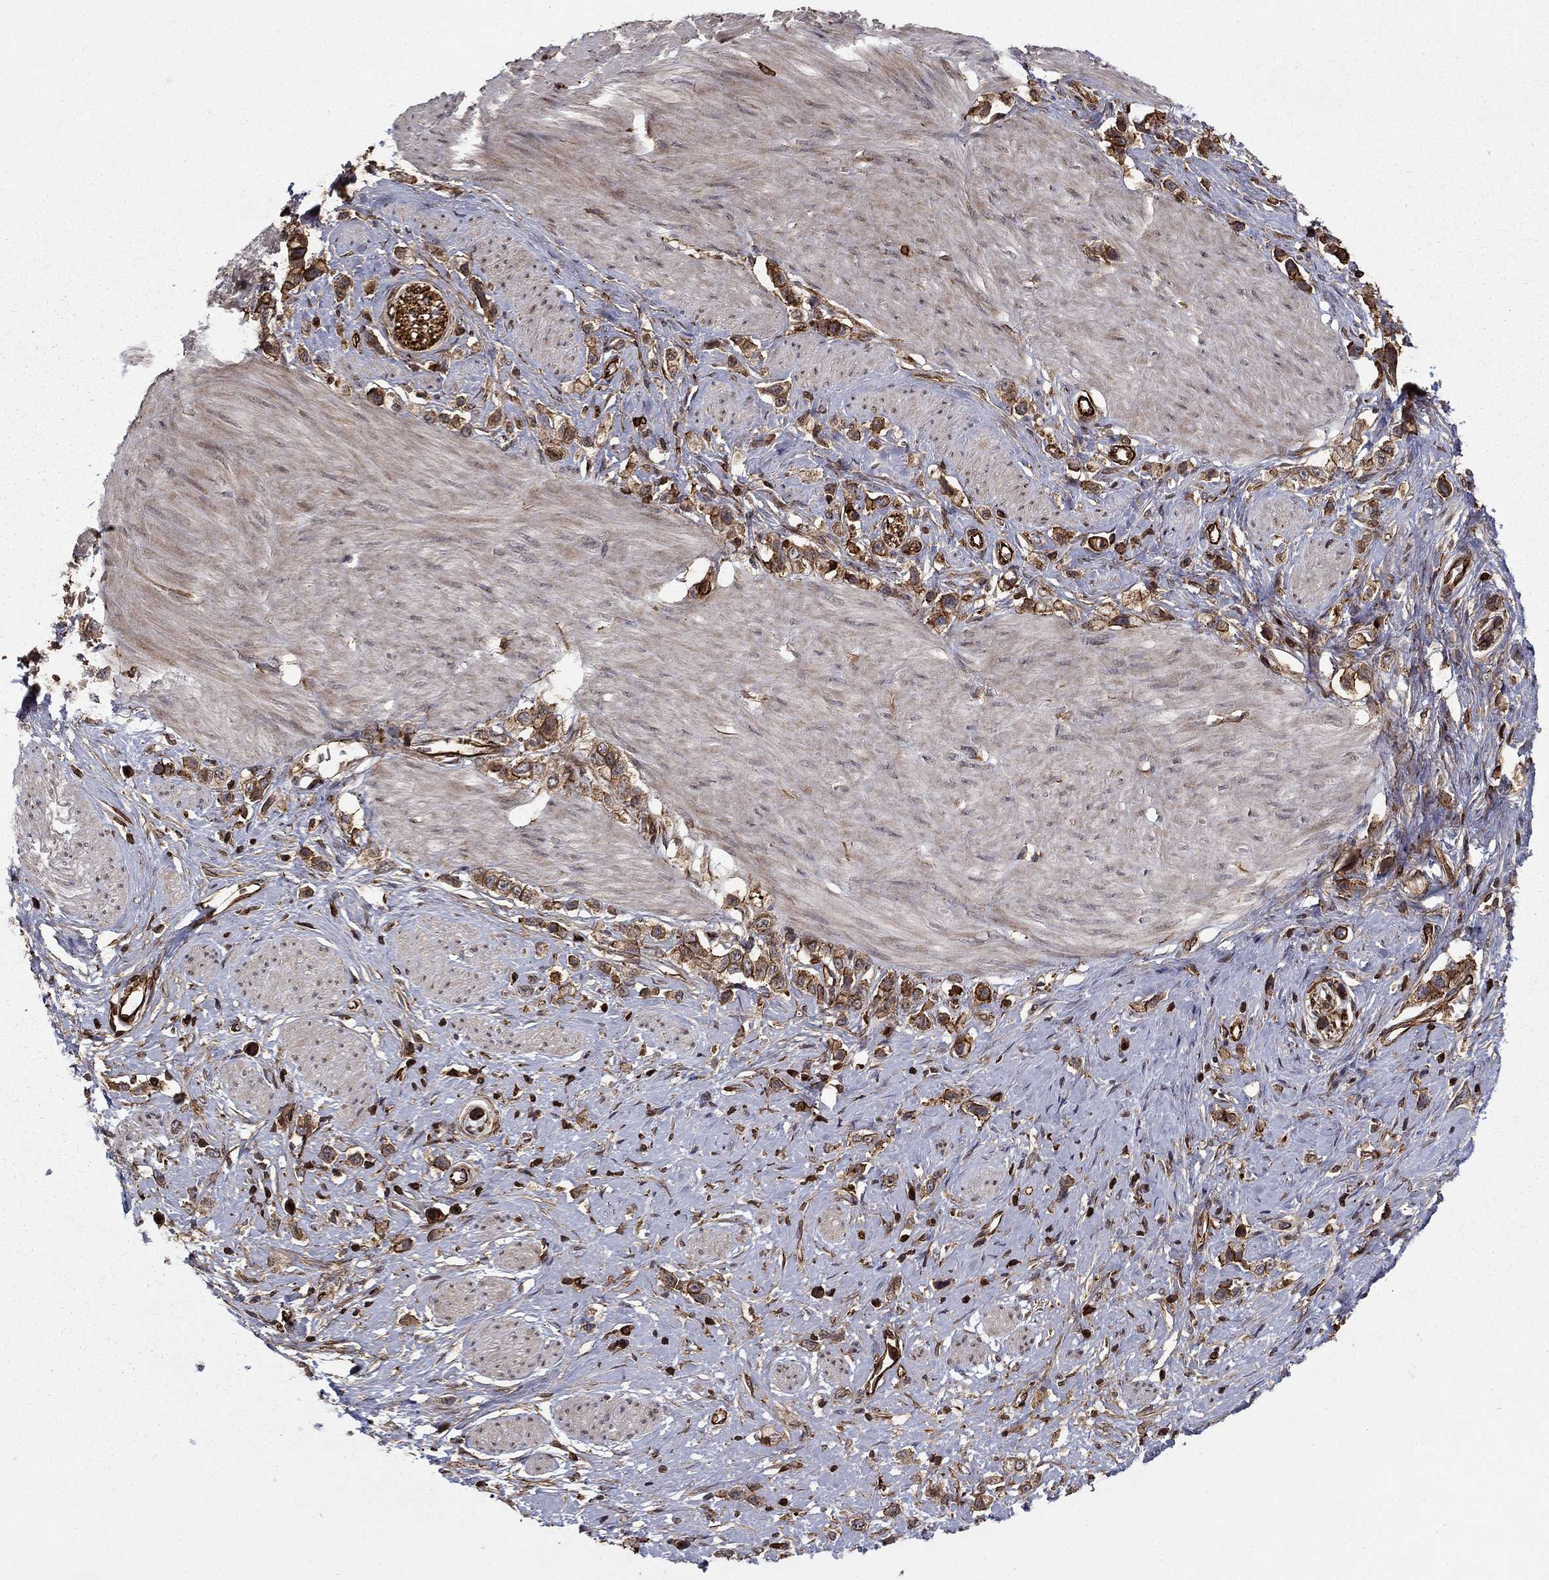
{"staining": {"intensity": "strong", "quantity": "25%-75%", "location": "cytoplasmic/membranous"}, "tissue": "stomach cancer", "cell_type": "Tumor cells", "image_type": "cancer", "snomed": [{"axis": "morphology", "description": "Normal tissue, NOS"}, {"axis": "morphology", "description": "Adenocarcinoma, NOS"}, {"axis": "morphology", "description": "Adenocarcinoma, High grade"}, {"axis": "topography", "description": "Stomach, upper"}, {"axis": "topography", "description": "Stomach"}], "caption": "Stomach adenocarcinoma stained with a protein marker shows strong staining in tumor cells.", "gene": "ADM", "patient": {"sex": "female", "age": 65}}